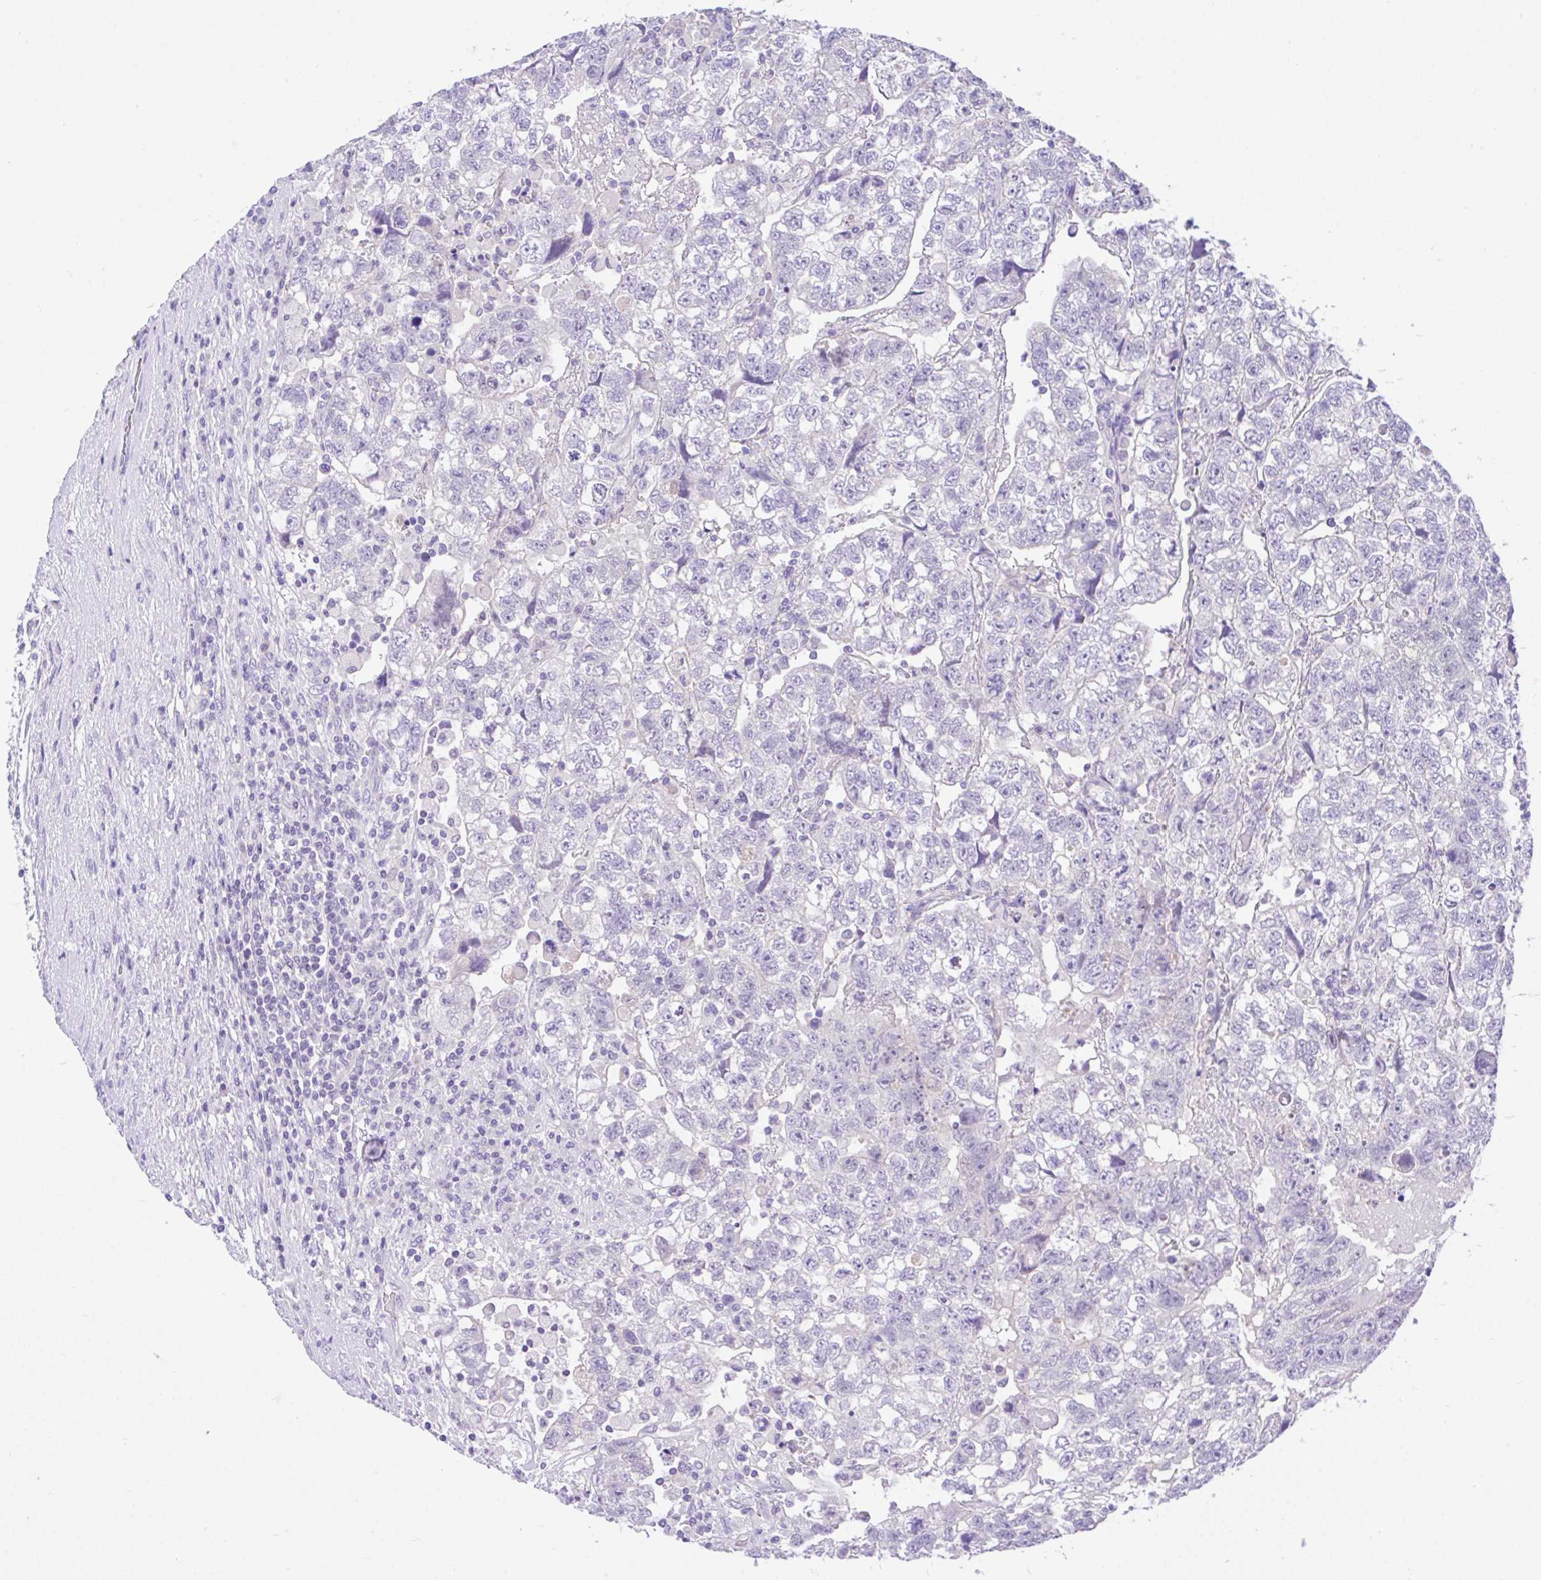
{"staining": {"intensity": "negative", "quantity": "none", "location": "none"}, "tissue": "testis cancer", "cell_type": "Tumor cells", "image_type": "cancer", "snomed": [{"axis": "morphology", "description": "Normal tissue, NOS"}, {"axis": "morphology", "description": "Carcinoma, Embryonal, NOS"}, {"axis": "topography", "description": "Testis"}], "caption": "IHC micrograph of neoplastic tissue: human testis cancer (embryonal carcinoma) stained with DAB displays no significant protein expression in tumor cells.", "gene": "ANO4", "patient": {"sex": "male", "age": 36}}